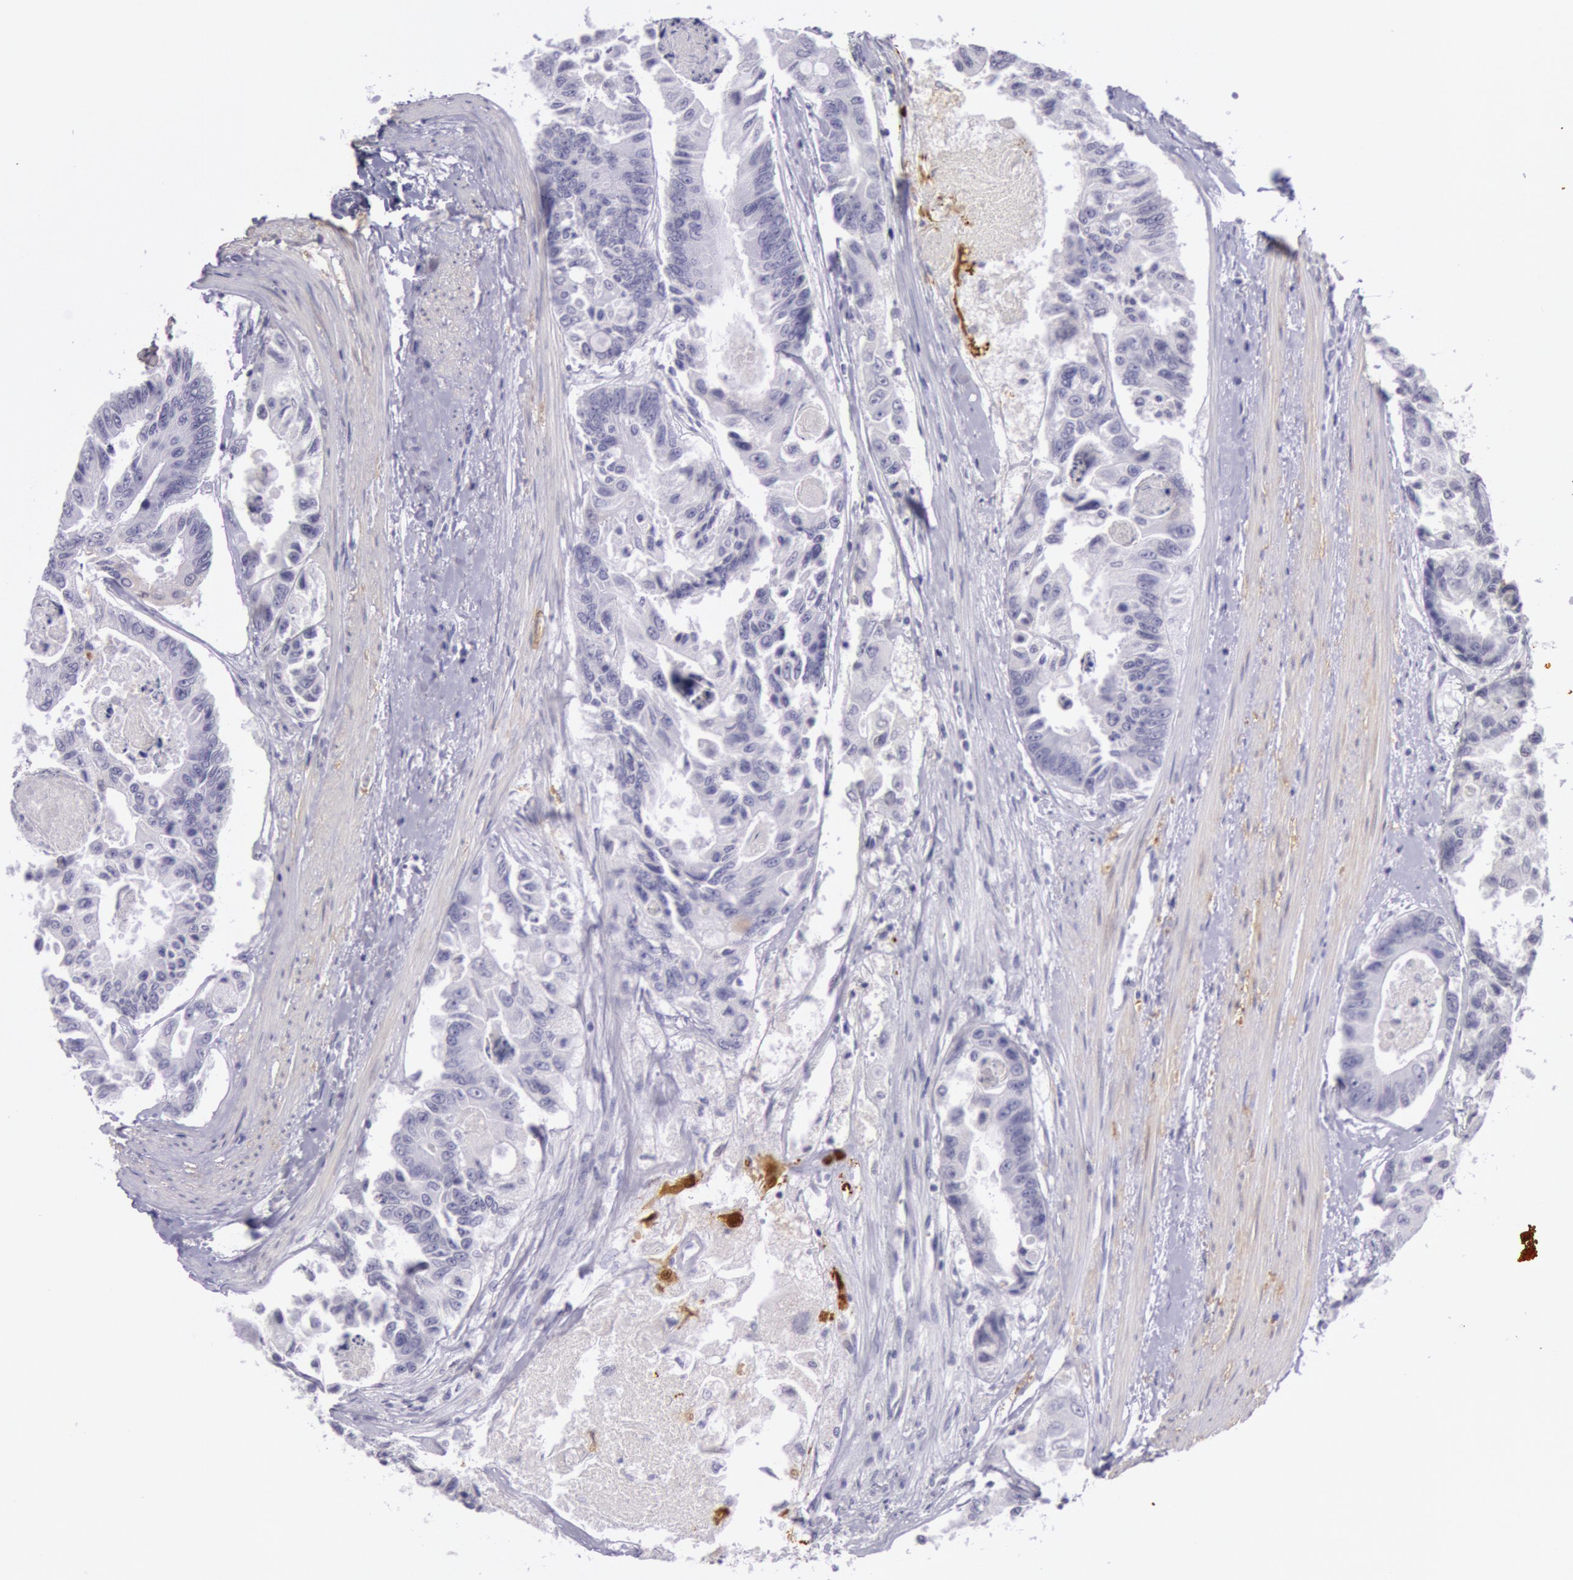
{"staining": {"intensity": "negative", "quantity": "none", "location": "none"}, "tissue": "colorectal cancer", "cell_type": "Tumor cells", "image_type": "cancer", "snomed": [{"axis": "morphology", "description": "Adenocarcinoma, NOS"}, {"axis": "topography", "description": "Colon"}], "caption": "Colorectal cancer (adenocarcinoma) was stained to show a protein in brown. There is no significant expression in tumor cells. Nuclei are stained in blue.", "gene": "CKB", "patient": {"sex": "female", "age": 86}}